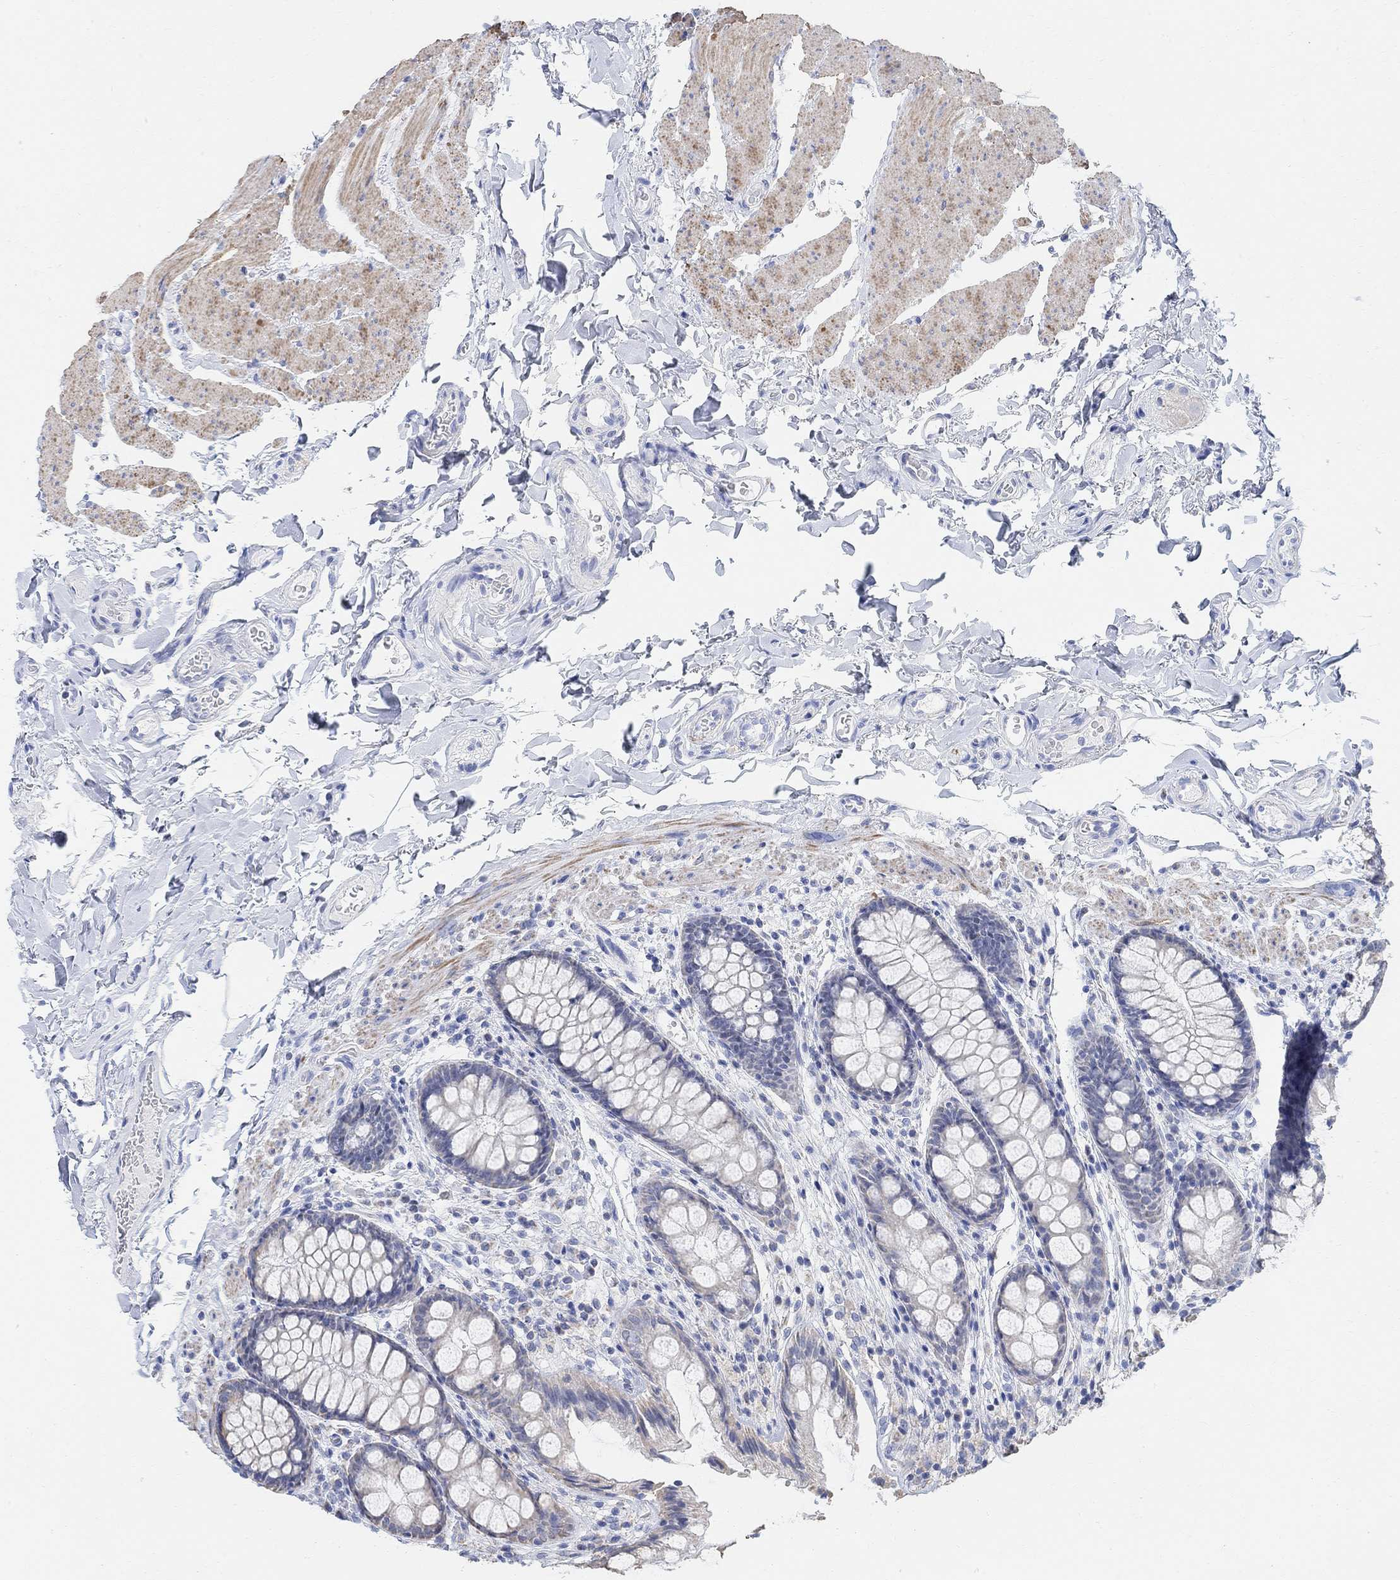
{"staining": {"intensity": "negative", "quantity": "none", "location": "none"}, "tissue": "colon", "cell_type": "Endothelial cells", "image_type": "normal", "snomed": [{"axis": "morphology", "description": "Normal tissue, NOS"}, {"axis": "topography", "description": "Colon"}], "caption": "There is no significant expression in endothelial cells of colon. (DAB immunohistochemistry (IHC) visualized using brightfield microscopy, high magnification).", "gene": "SYT12", "patient": {"sex": "female", "age": 86}}